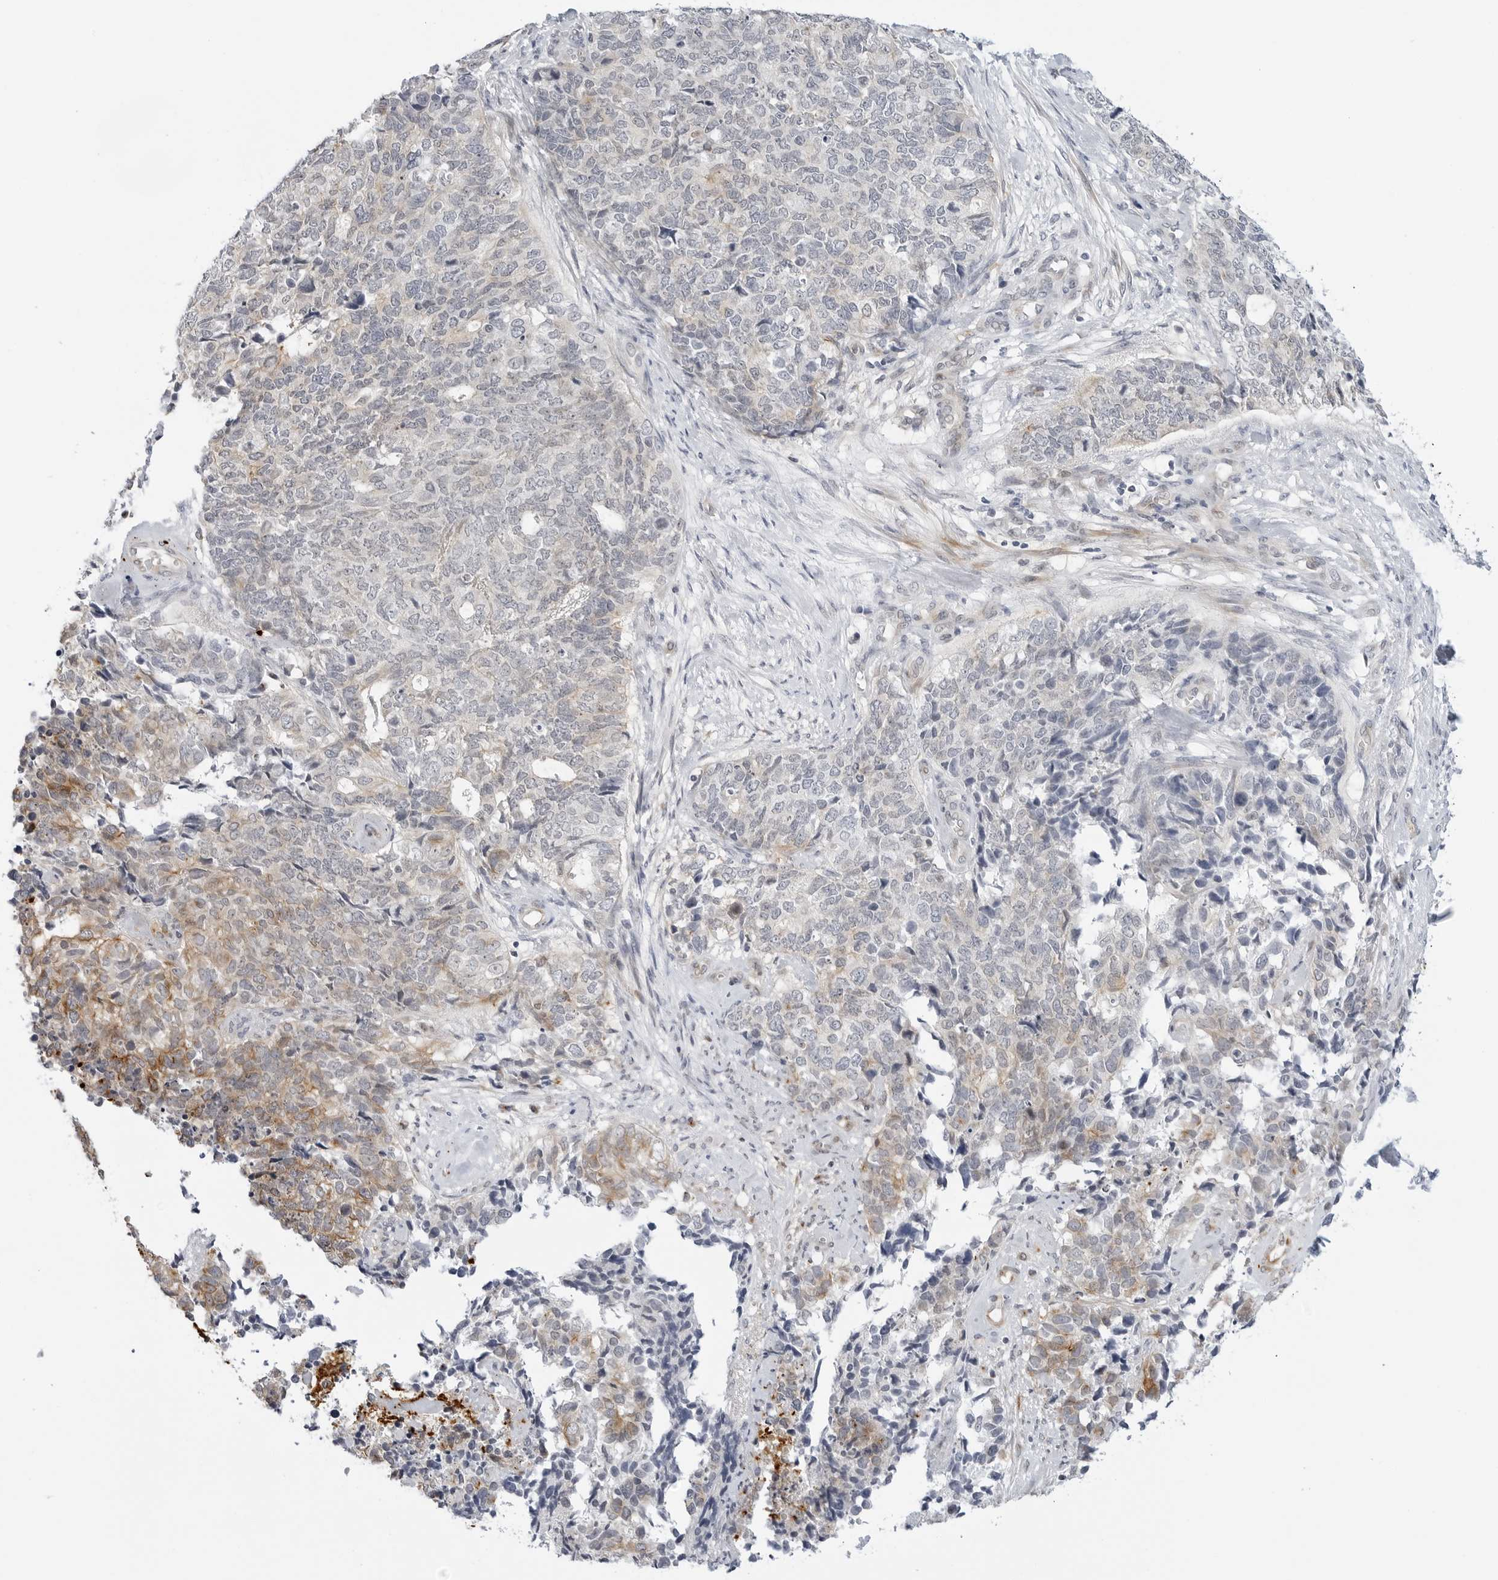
{"staining": {"intensity": "moderate", "quantity": "<25%", "location": "cytoplasmic/membranous"}, "tissue": "cervical cancer", "cell_type": "Tumor cells", "image_type": "cancer", "snomed": [{"axis": "morphology", "description": "Squamous cell carcinoma, NOS"}, {"axis": "topography", "description": "Cervix"}], "caption": "This is a histology image of immunohistochemistry (IHC) staining of cervical cancer, which shows moderate expression in the cytoplasmic/membranous of tumor cells.", "gene": "MAP2K5", "patient": {"sex": "female", "age": 63}}